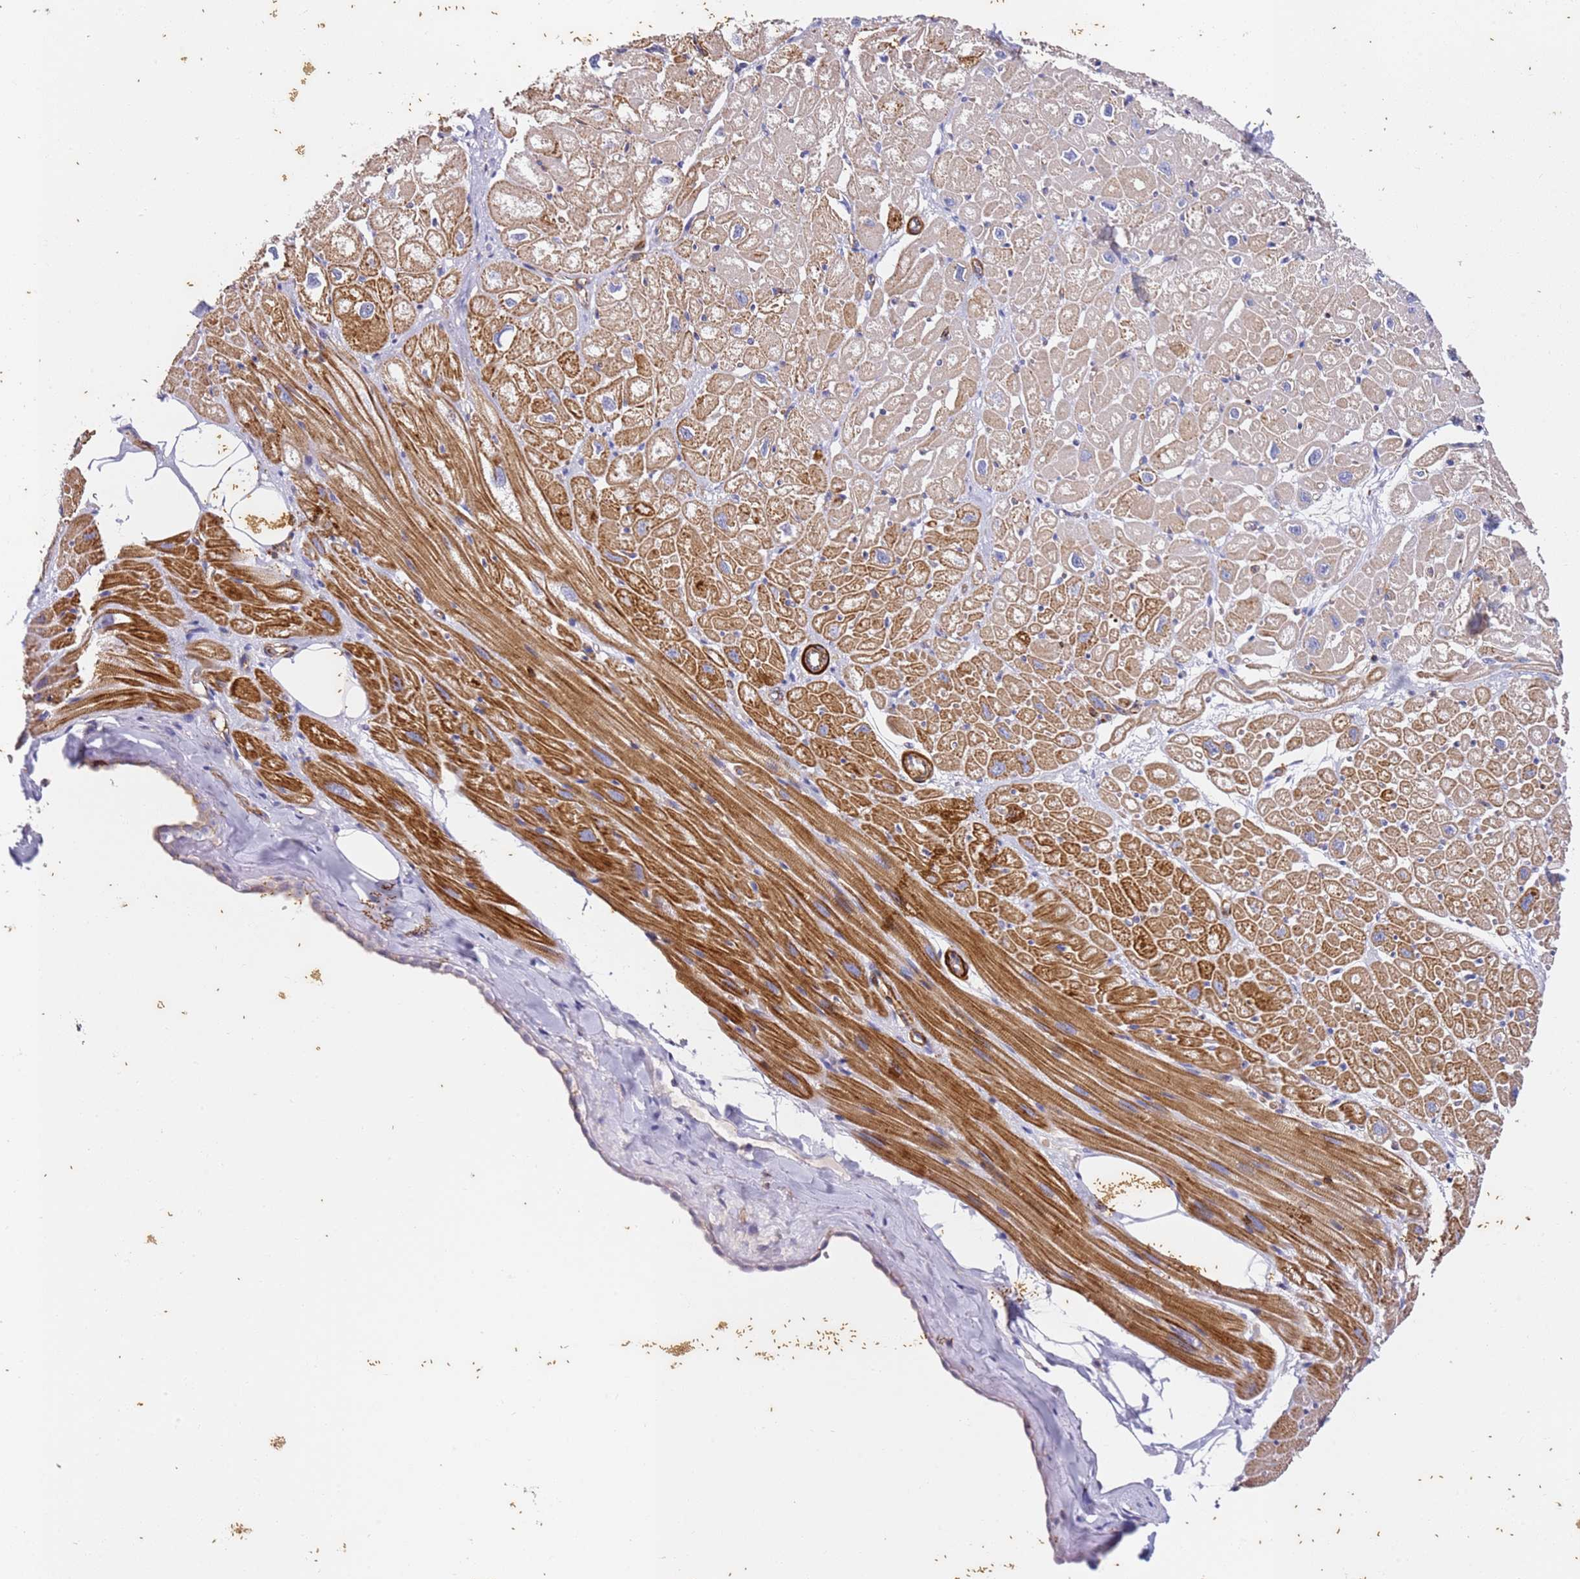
{"staining": {"intensity": "moderate", "quantity": "25%-75%", "location": "cytoplasmic/membranous"}, "tissue": "heart muscle", "cell_type": "Cardiomyocytes", "image_type": "normal", "snomed": [{"axis": "morphology", "description": "Normal tissue, NOS"}, {"axis": "topography", "description": "Heart"}], "caption": "The immunohistochemical stain highlights moderate cytoplasmic/membranous expression in cardiomyocytes of unremarkable heart muscle. (DAB (3,3'-diaminobenzidine) = brown stain, brightfield microscopy at high magnification).", "gene": "ZNF671", "patient": {"sex": "male", "age": 50}}